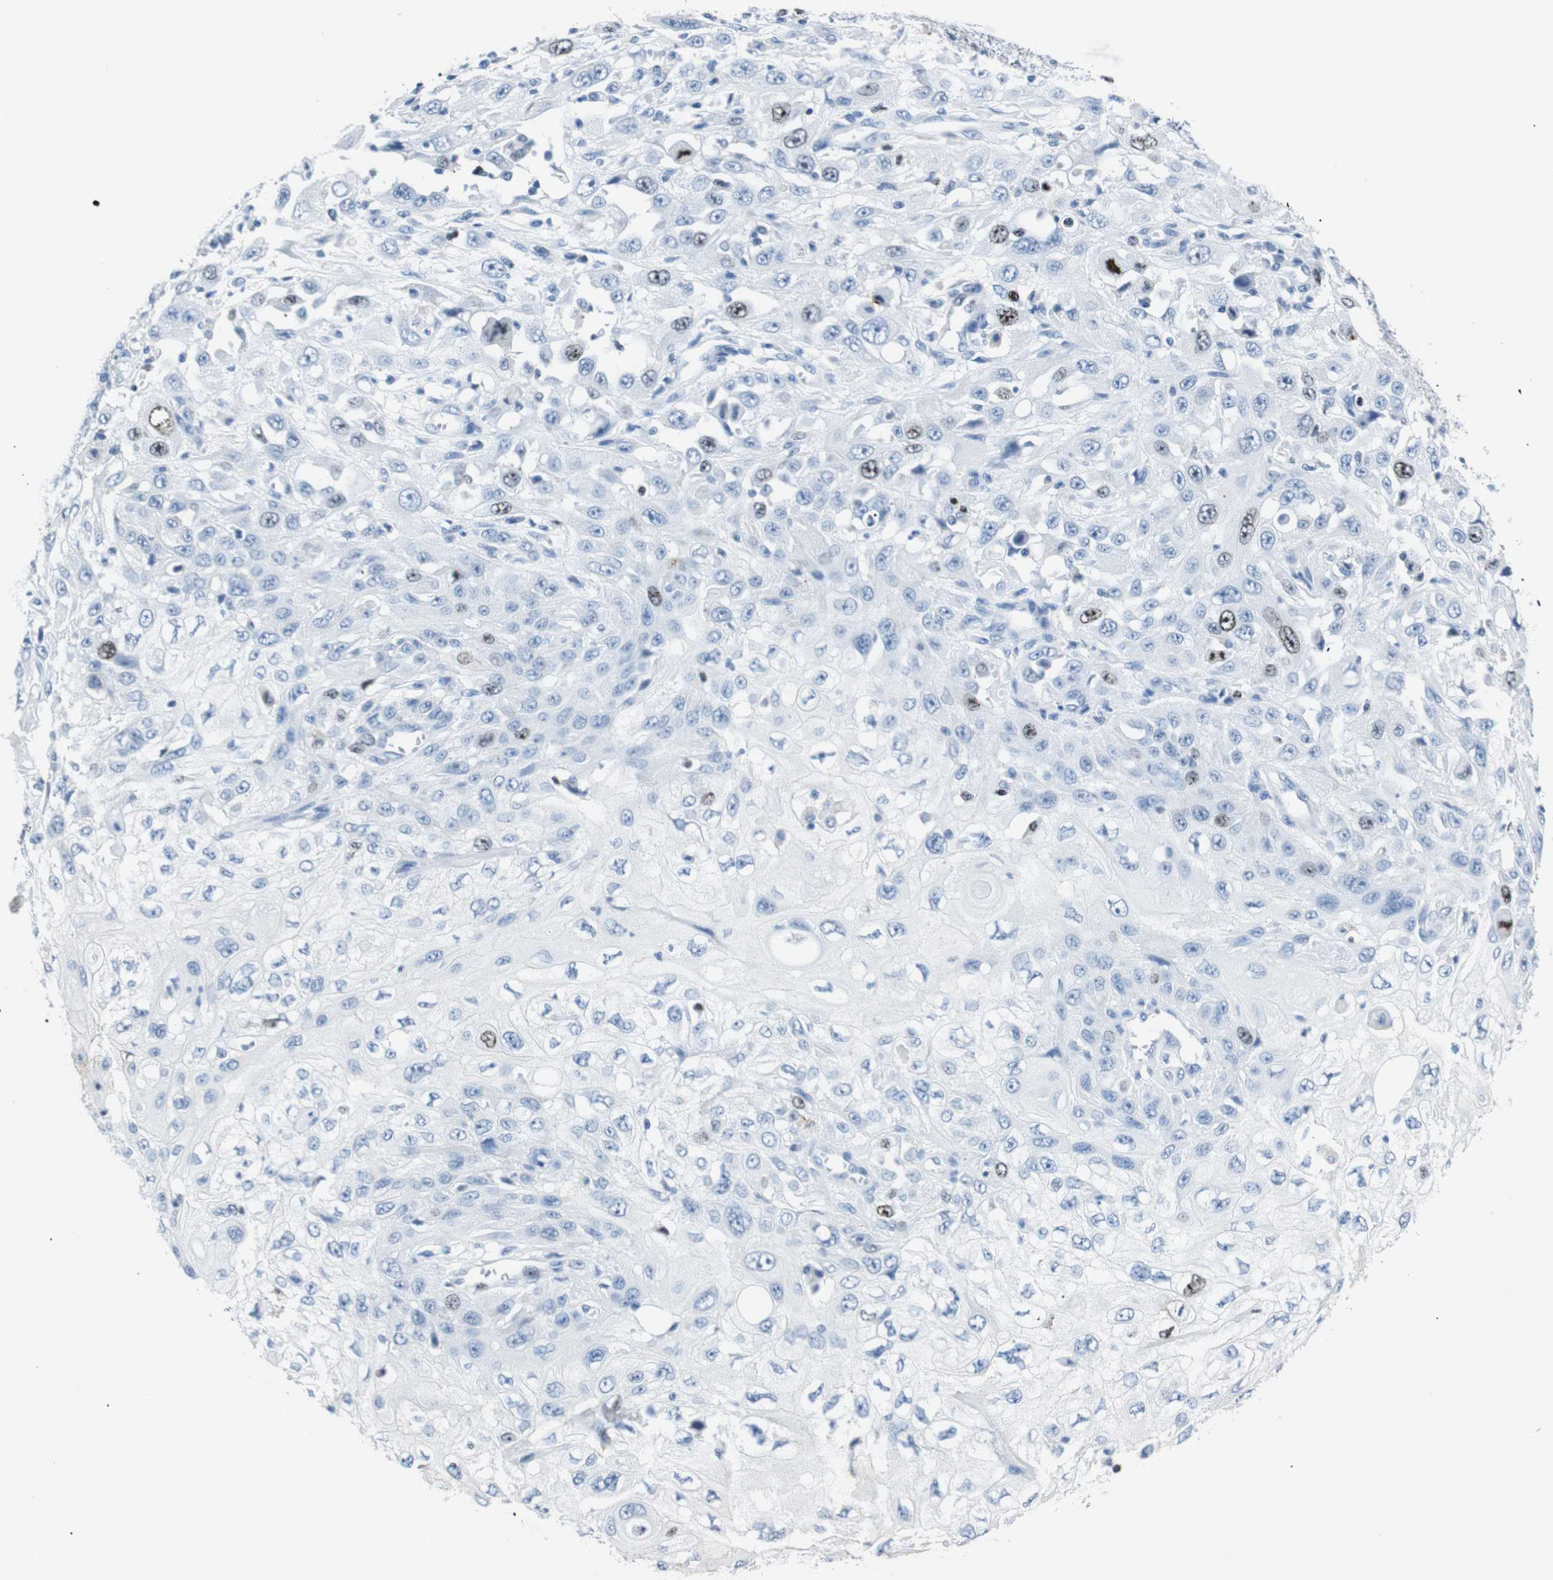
{"staining": {"intensity": "moderate", "quantity": "<25%", "location": "nuclear"}, "tissue": "skin cancer", "cell_type": "Tumor cells", "image_type": "cancer", "snomed": [{"axis": "morphology", "description": "Squamous cell carcinoma, NOS"}, {"axis": "topography", "description": "Skin"}], "caption": "Skin squamous cell carcinoma tissue reveals moderate nuclear expression in about <25% of tumor cells", "gene": "INCENP", "patient": {"sex": "male", "age": 75}}